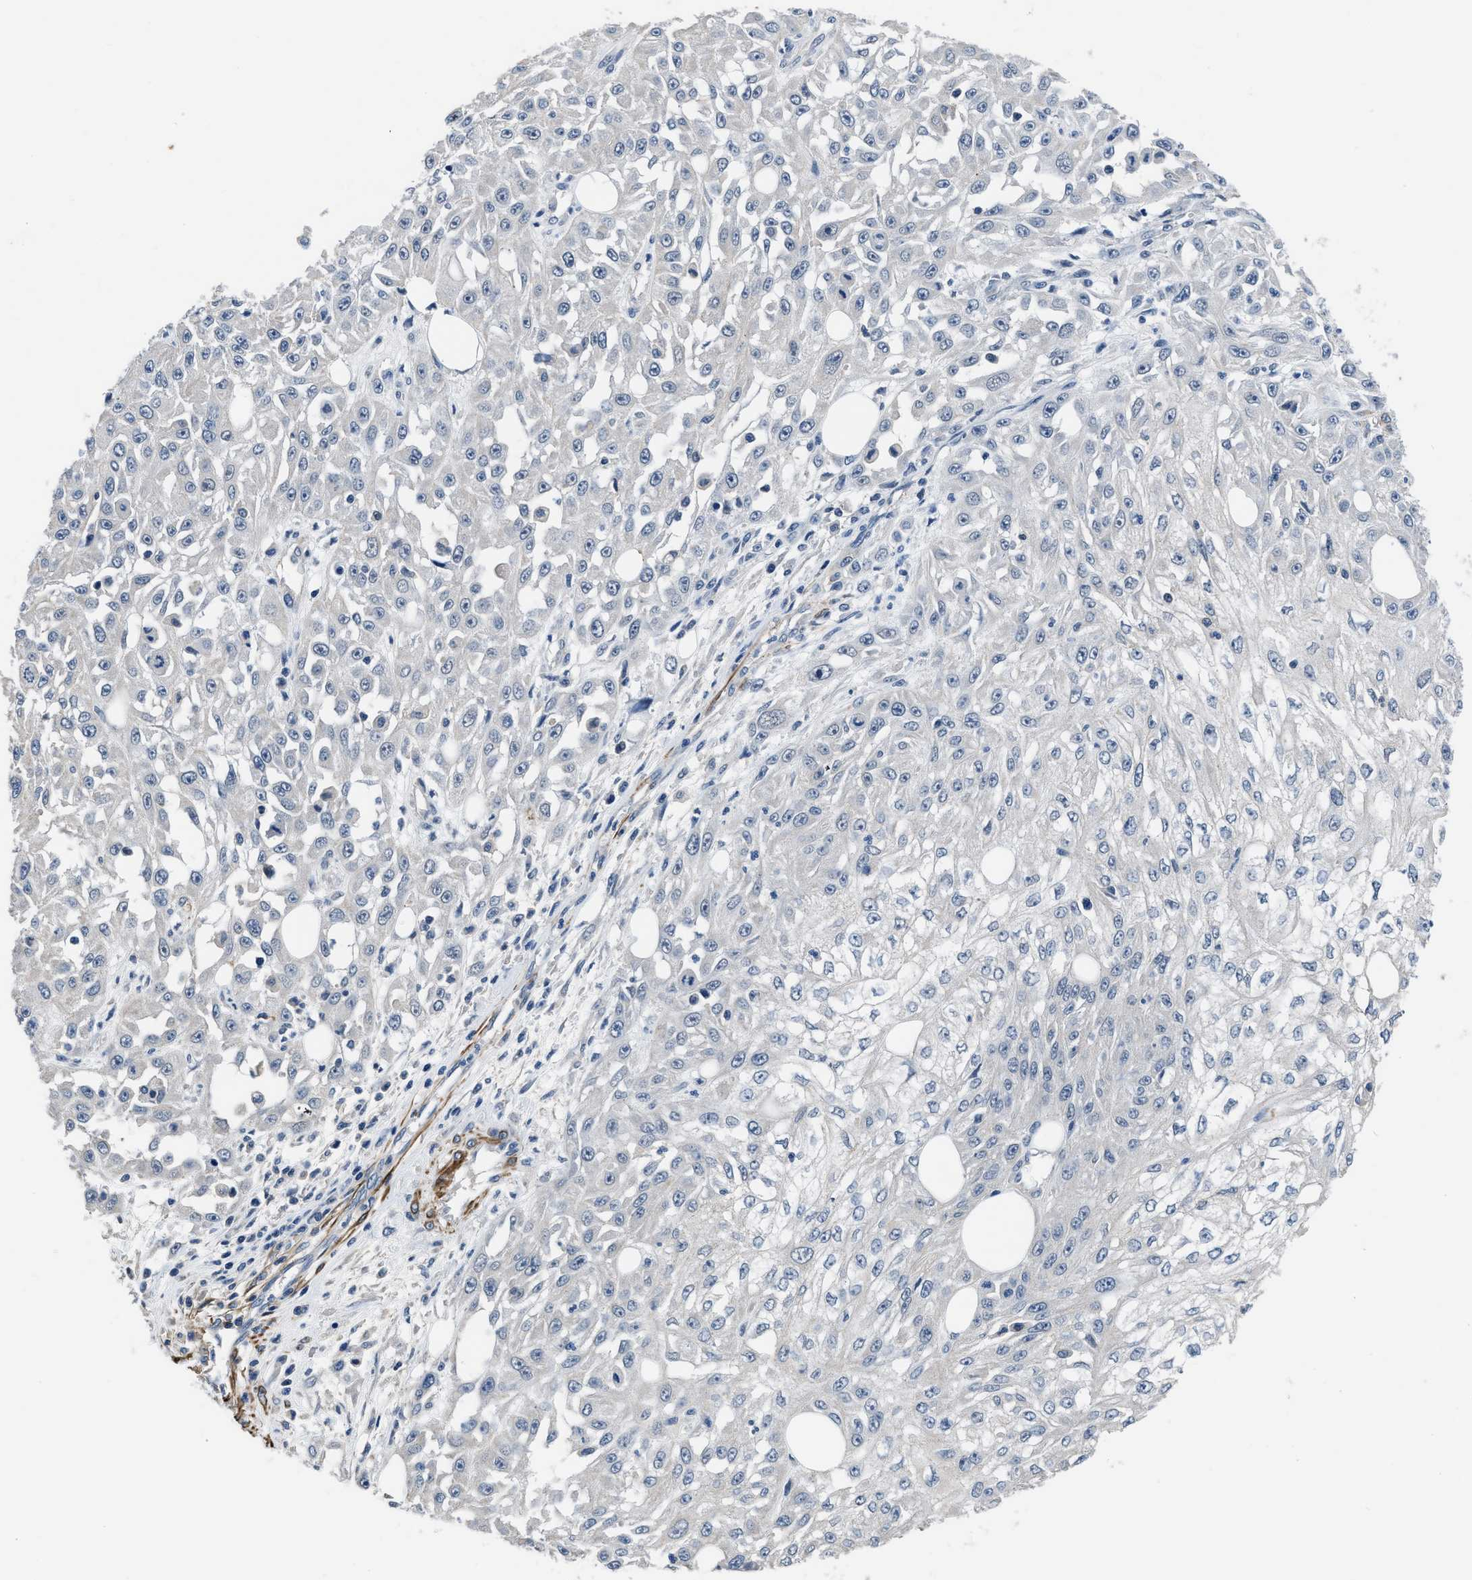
{"staining": {"intensity": "negative", "quantity": "none", "location": "none"}, "tissue": "skin cancer", "cell_type": "Tumor cells", "image_type": "cancer", "snomed": [{"axis": "morphology", "description": "Squamous cell carcinoma, NOS"}, {"axis": "morphology", "description": "Squamous cell carcinoma, metastatic, NOS"}, {"axis": "topography", "description": "Skin"}, {"axis": "topography", "description": "Lymph node"}], "caption": "DAB (3,3'-diaminobenzidine) immunohistochemical staining of human squamous cell carcinoma (skin) shows no significant expression in tumor cells. (DAB (3,3'-diaminobenzidine) immunohistochemistry with hematoxylin counter stain).", "gene": "LANCL2", "patient": {"sex": "male", "age": 75}}